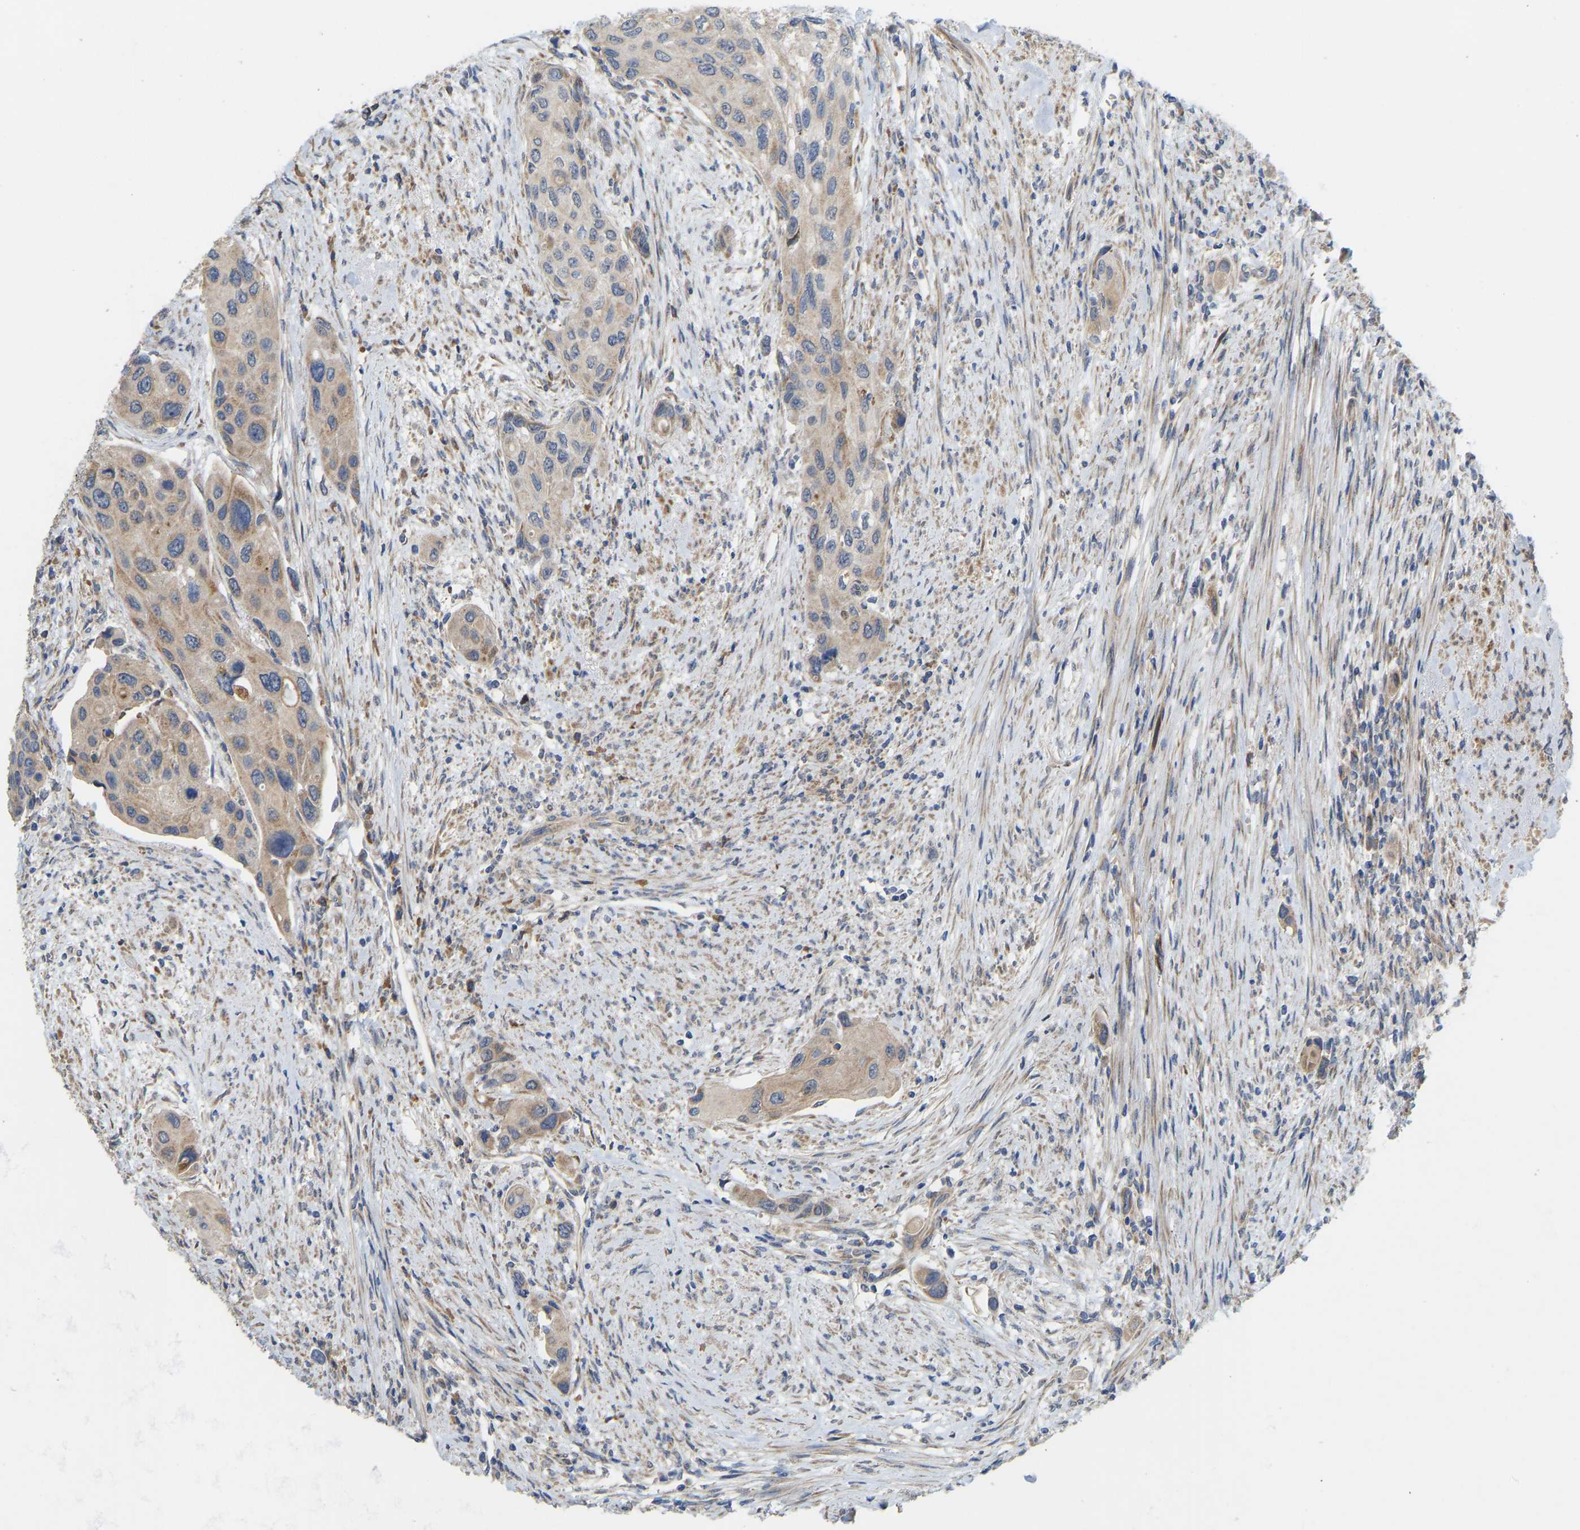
{"staining": {"intensity": "weak", "quantity": "25%-75%", "location": "cytoplasmic/membranous"}, "tissue": "urothelial cancer", "cell_type": "Tumor cells", "image_type": "cancer", "snomed": [{"axis": "morphology", "description": "Urothelial carcinoma, High grade"}, {"axis": "topography", "description": "Urinary bladder"}], "caption": "Tumor cells exhibit weak cytoplasmic/membranous positivity in about 25%-75% of cells in urothelial cancer.", "gene": "HACD2", "patient": {"sex": "male", "age": 54}}